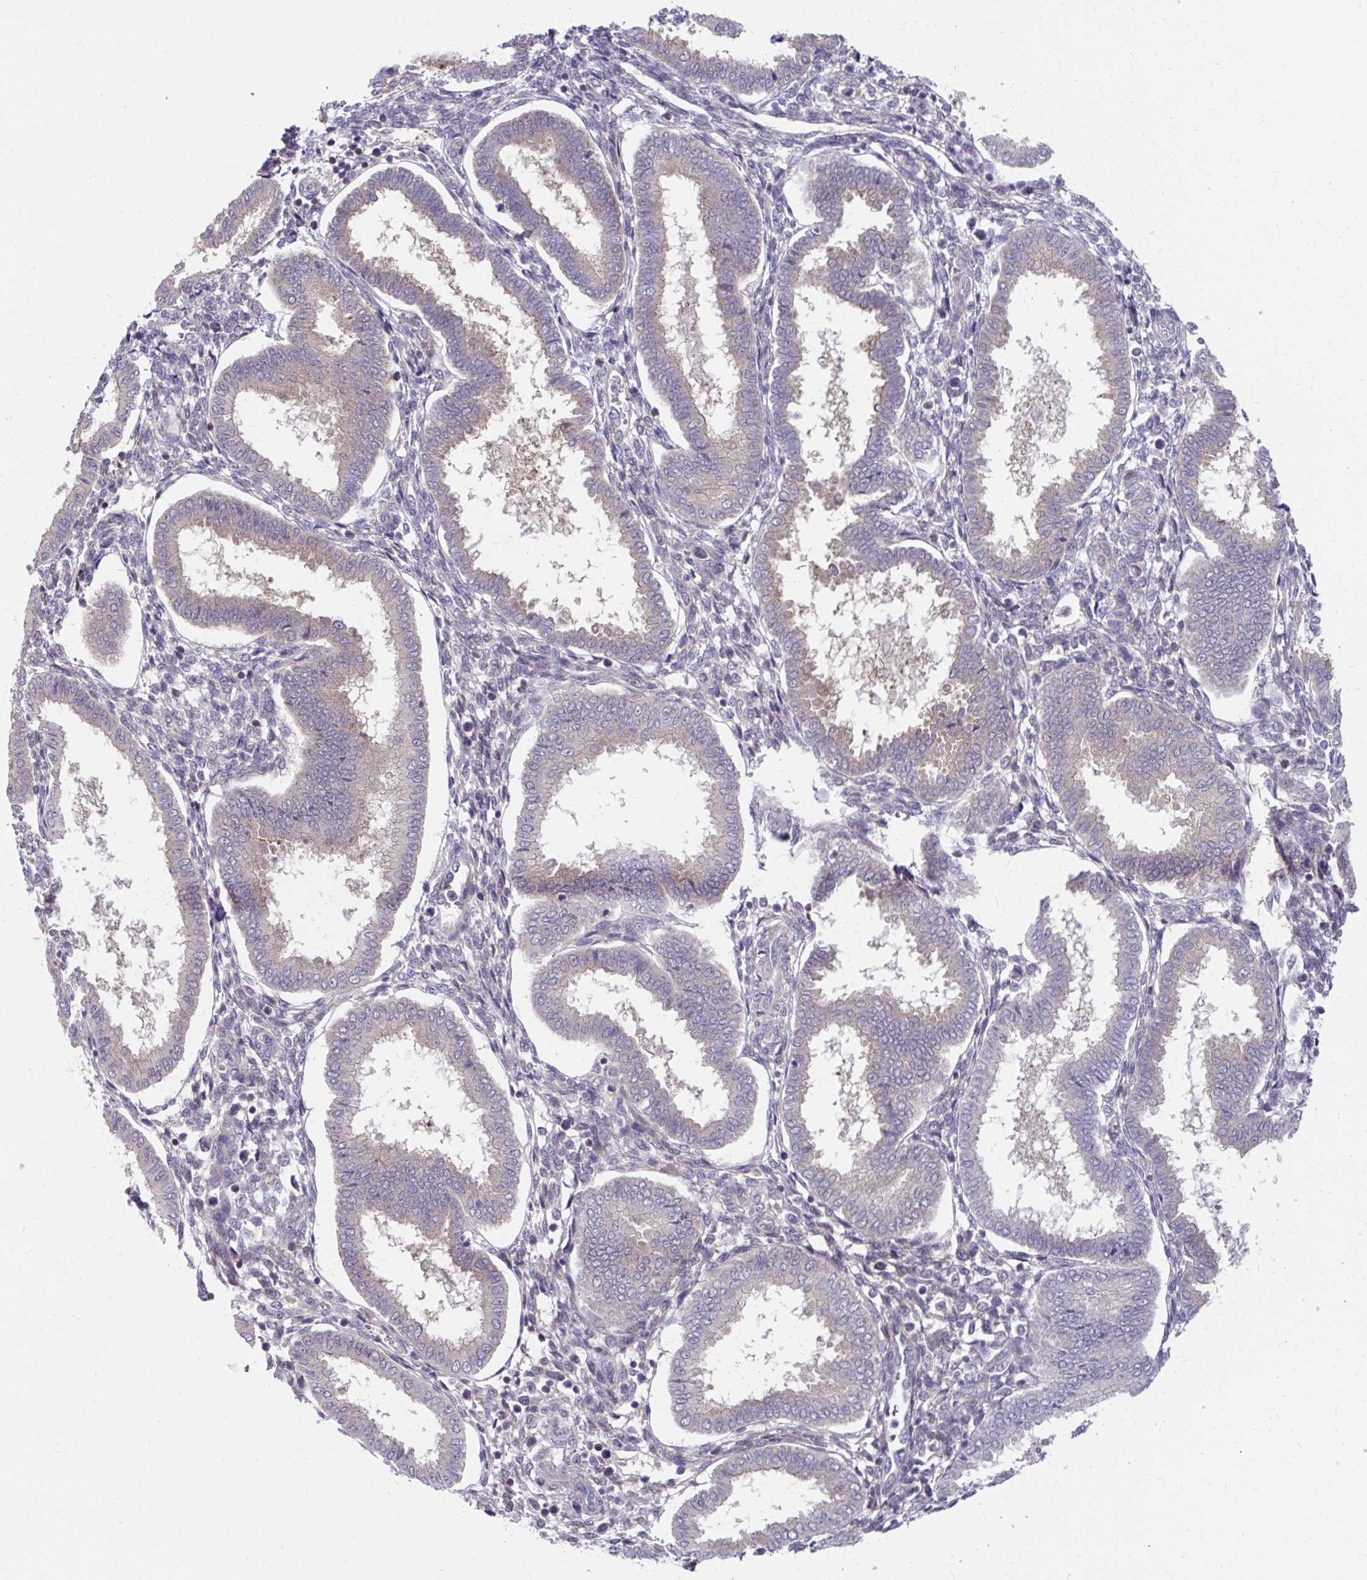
{"staining": {"intensity": "negative", "quantity": "none", "location": "none"}, "tissue": "endometrium", "cell_type": "Cells in endometrial stroma", "image_type": "normal", "snomed": [{"axis": "morphology", "description": "Normal tissue, NOS"}, {"axis": "topography", "description": "Endometrium"}], "caption": "A high-resolution photomicrograph shows immunohistochemistry (IHC) staining of benign endometrium, which demonstrates no significant positivity in cells in endometrial stroma.", "gene": "PCDHB7", "patient": {"sex": "female", "age": 24}}